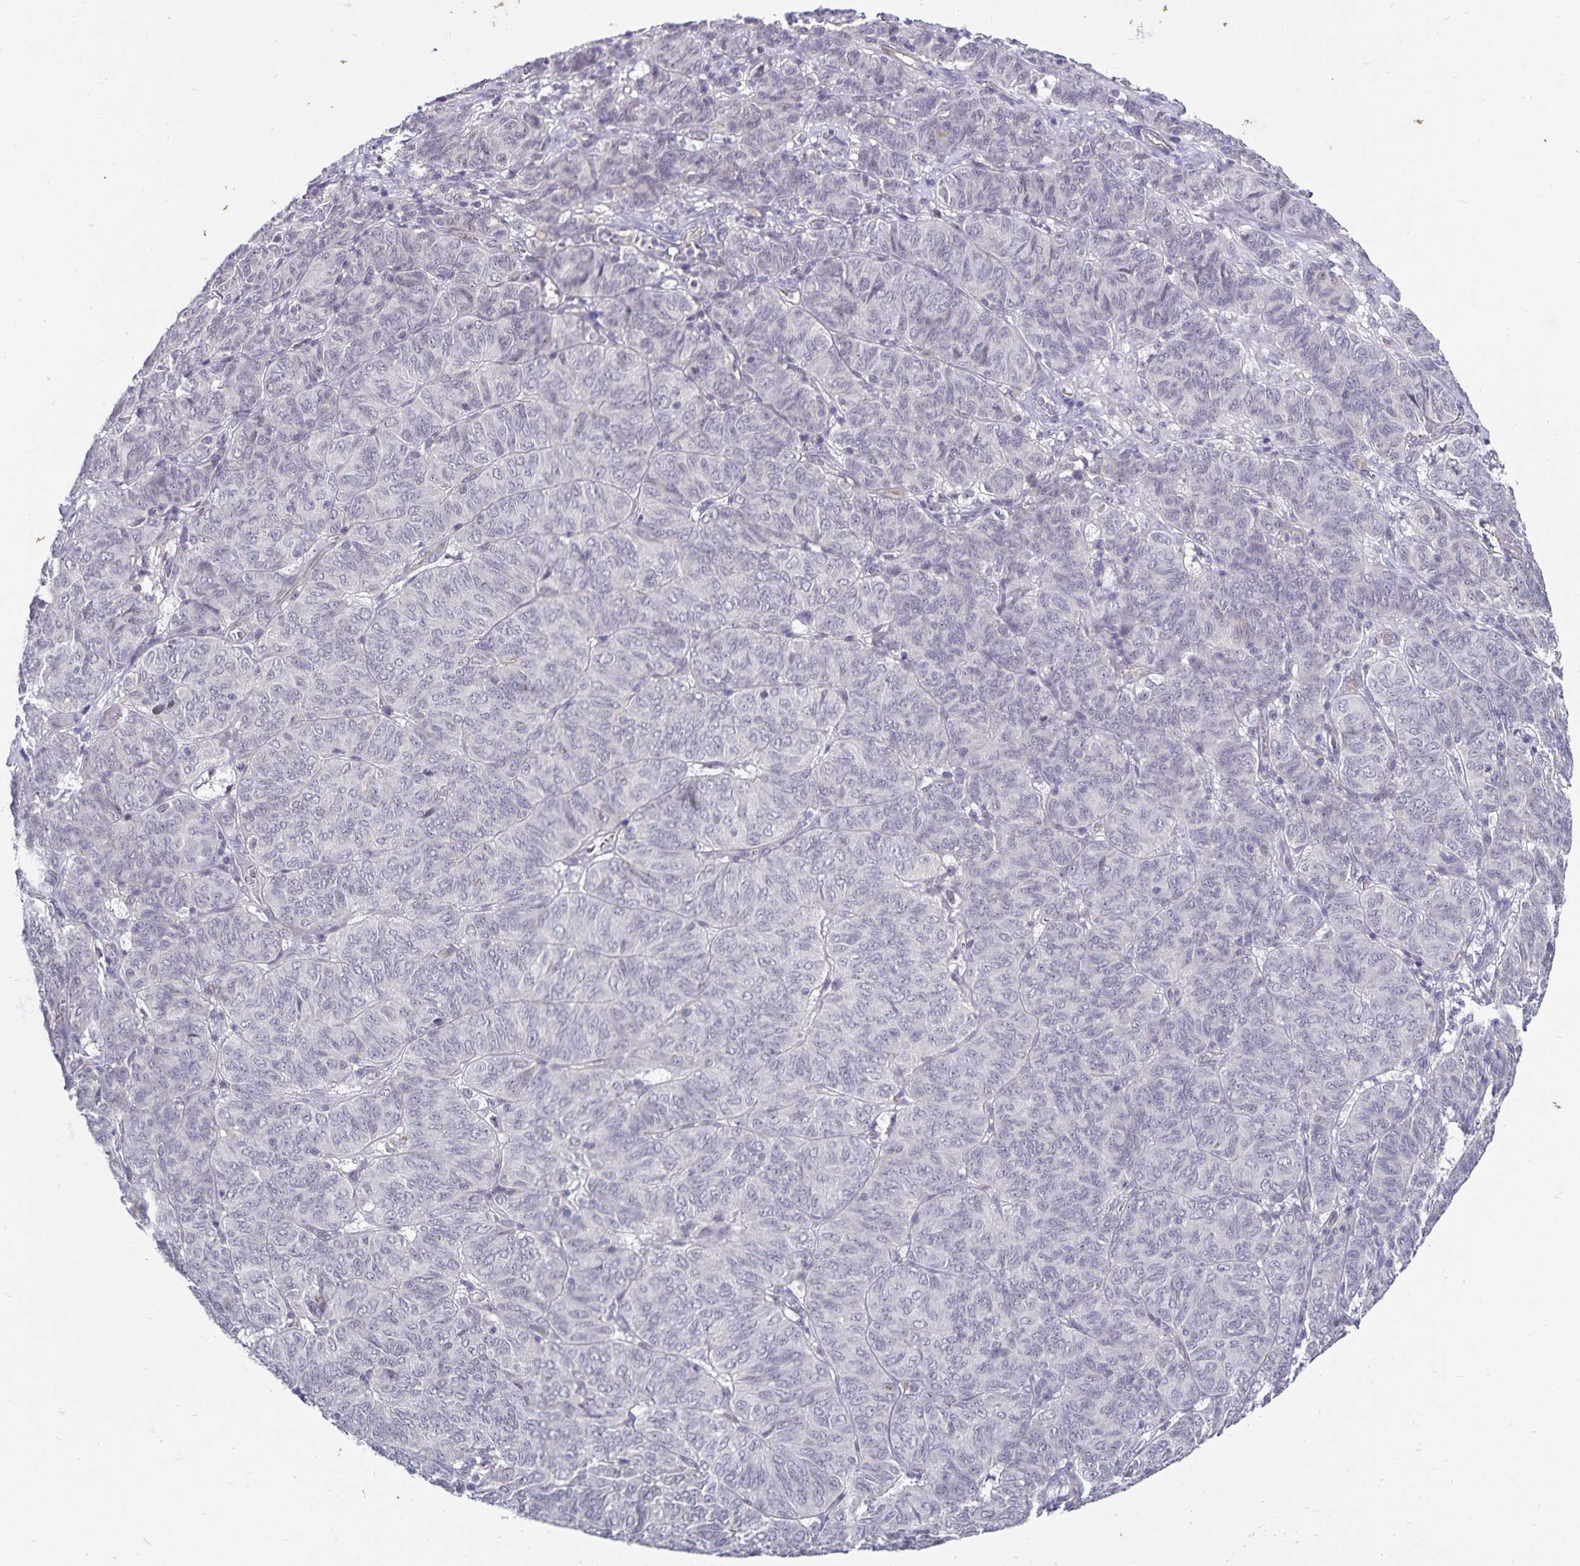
{"staining": {"intensity": "negative", "quantity": "none", "location": "none"}, "tissue": "ovarian cancer", "cell_type": "Tumor cells", "image_type": "cancer", "snomed": [{"axis": "morphology", "description": "Carcinoma, endometroid"}, {"axis": "topography", "description": "Ovary"}], "caption": "Ovarian endometroid carcinoma was stained to show a protein in brown. There is no significant expression in tumor cells.", "gene": "CDKN2B", "patient": {"sex": "female", "age": 80}}